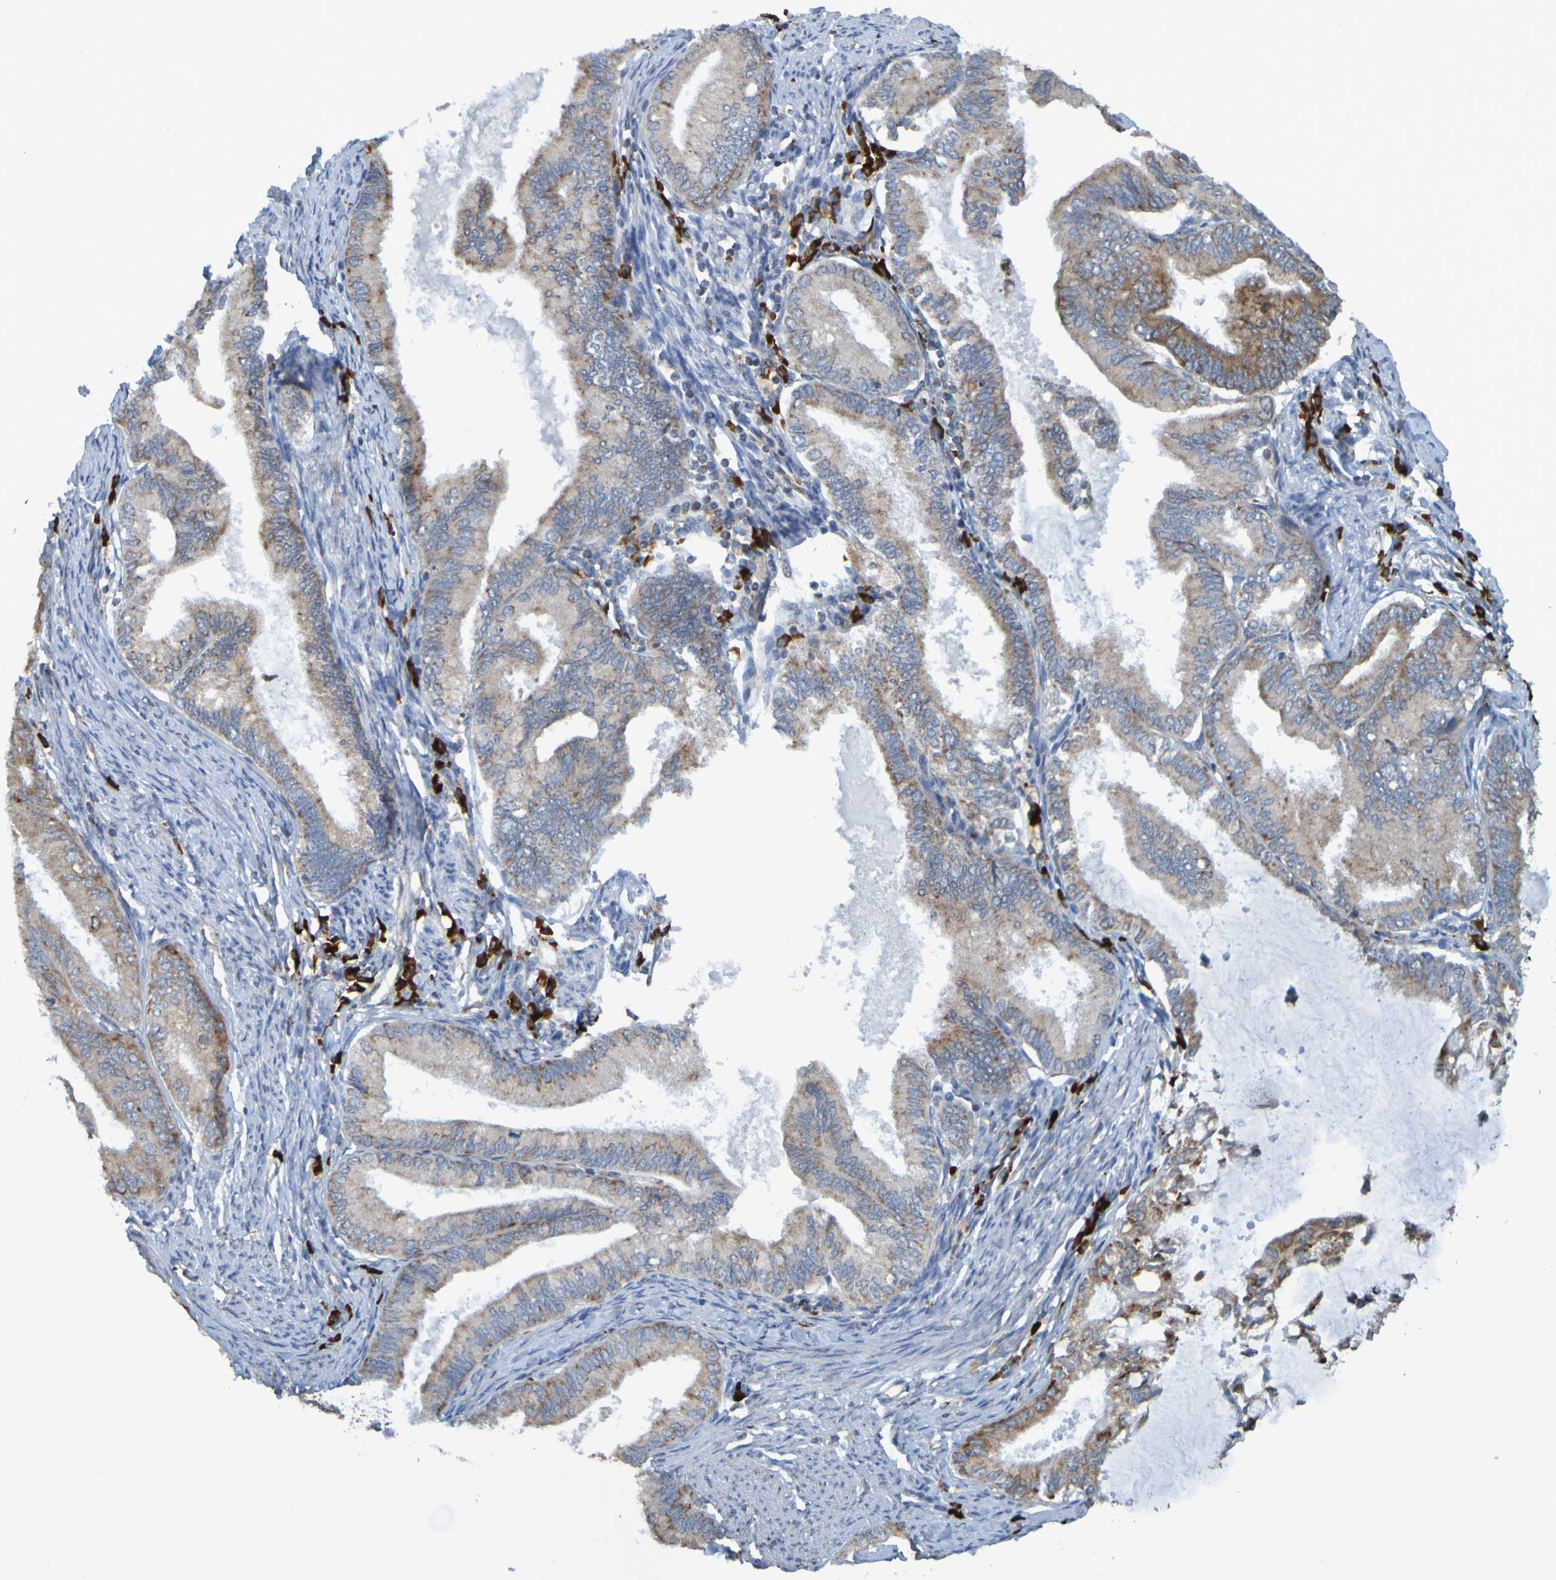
{"staining": {"intensity": "weak", "quantity": ">75%", "location": "cytoplasmic/membranous"}, "tissue": "endometrial cancer", "cell_type": "Tumor cells", "image_type": "cancer", "snomed": [{"axis": "morphology", "description": "Adenocarcinoma, NOS"}, {"axis": "topography", "description": "Endometrium"}], "caption": "A photomicrograph of adenocarcinoma (endometrial) stained for a protein reveals weak cytoplasmic/membranous brown staining in tumor cells. Nuclei are stained in blue.", "gene": "SSR1", "patient": {"sex": "female", "age": 86}}